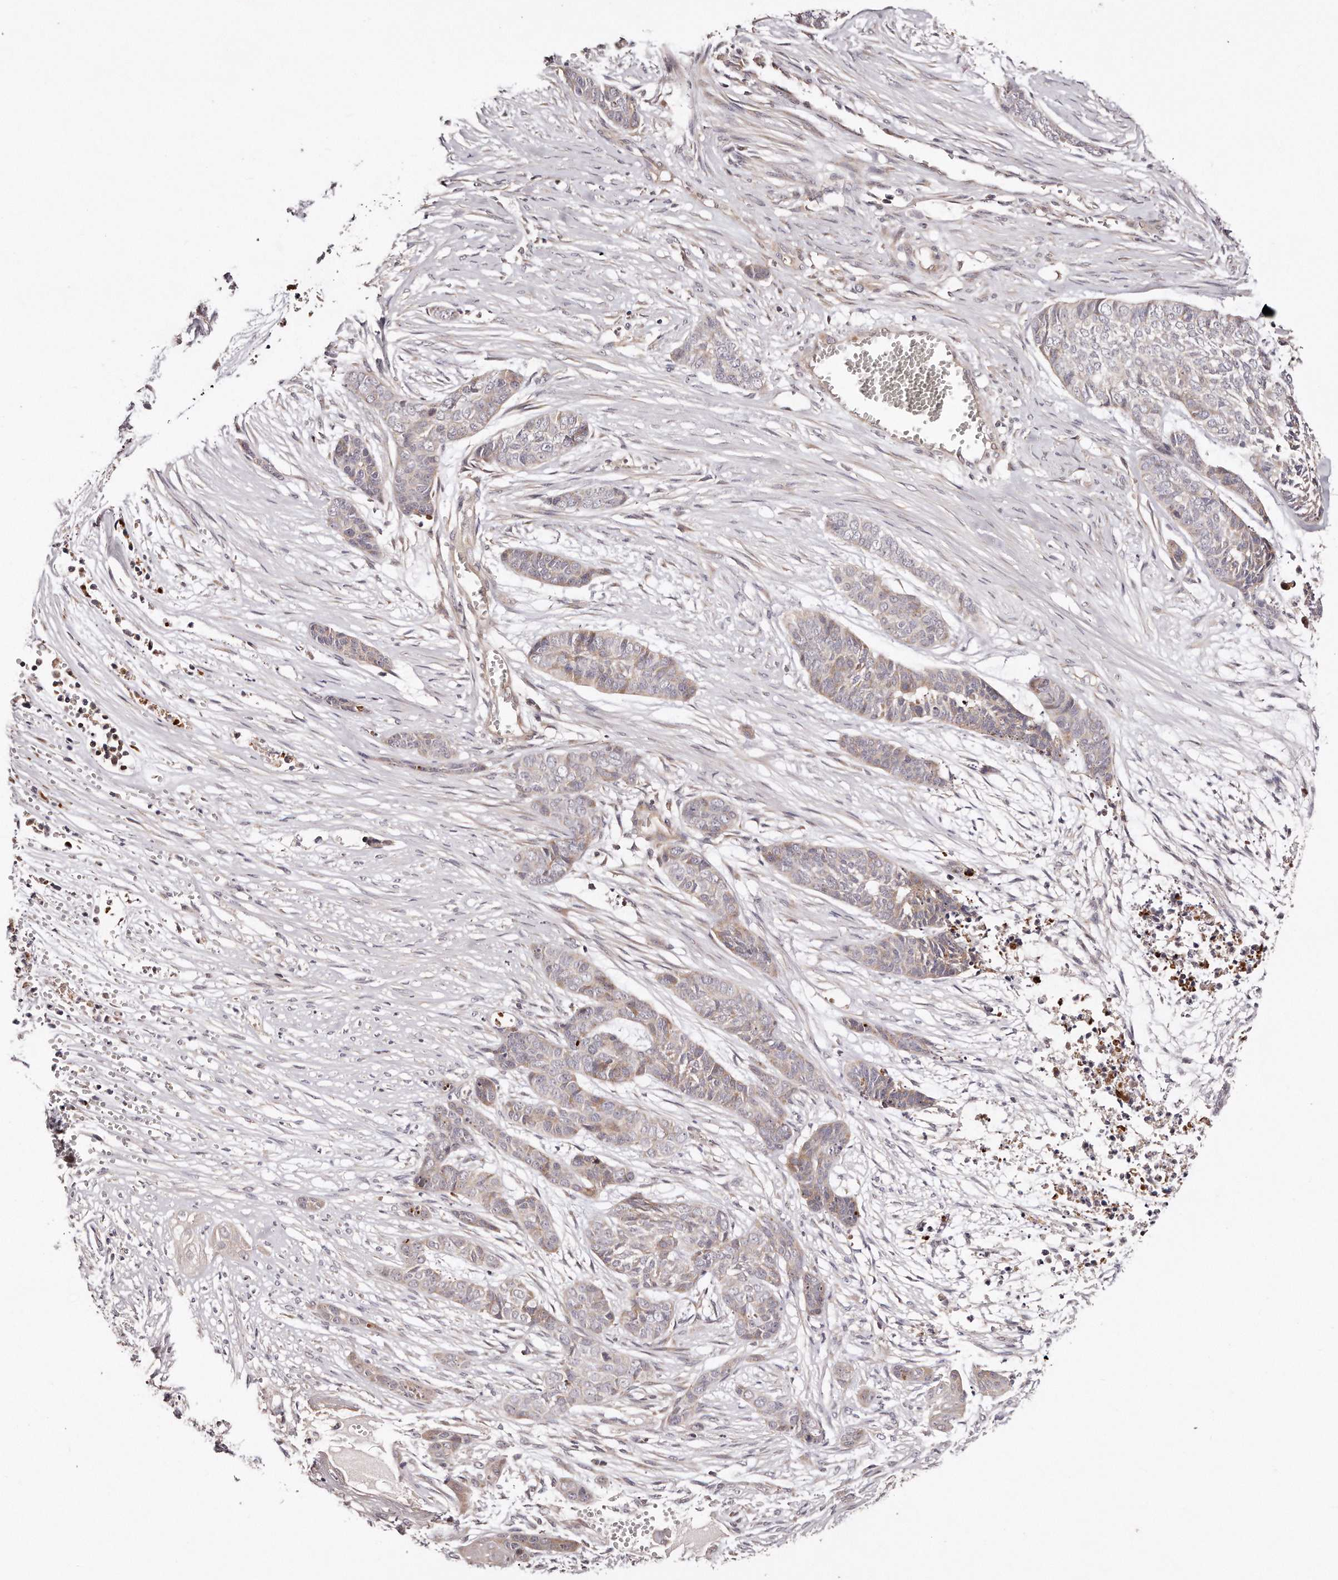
{"staining": {"intensity": "moderate", "quantity": "<25%", "location": "cytoplasmic/membranous"}, "tissue": "skin cancer", "cell_type": "Tumor cells", "image_type": "cancer", "snomed": [{"axis": "morphology", "description": "Basal cell carcinoma"}, {"axis": "topography", "description": "Skin"}], "caption": "Skin cancer (basal cell carcinoma) stained with DAB (3,3'-diaminobenzidine) immunohistochemistry (IHC) reveals low levels of moderate cytoplasmic/membranous expression in about <25% of tumor cells.", "gene": "GBP4", "patient": {"sex": "female", "age": 64}}